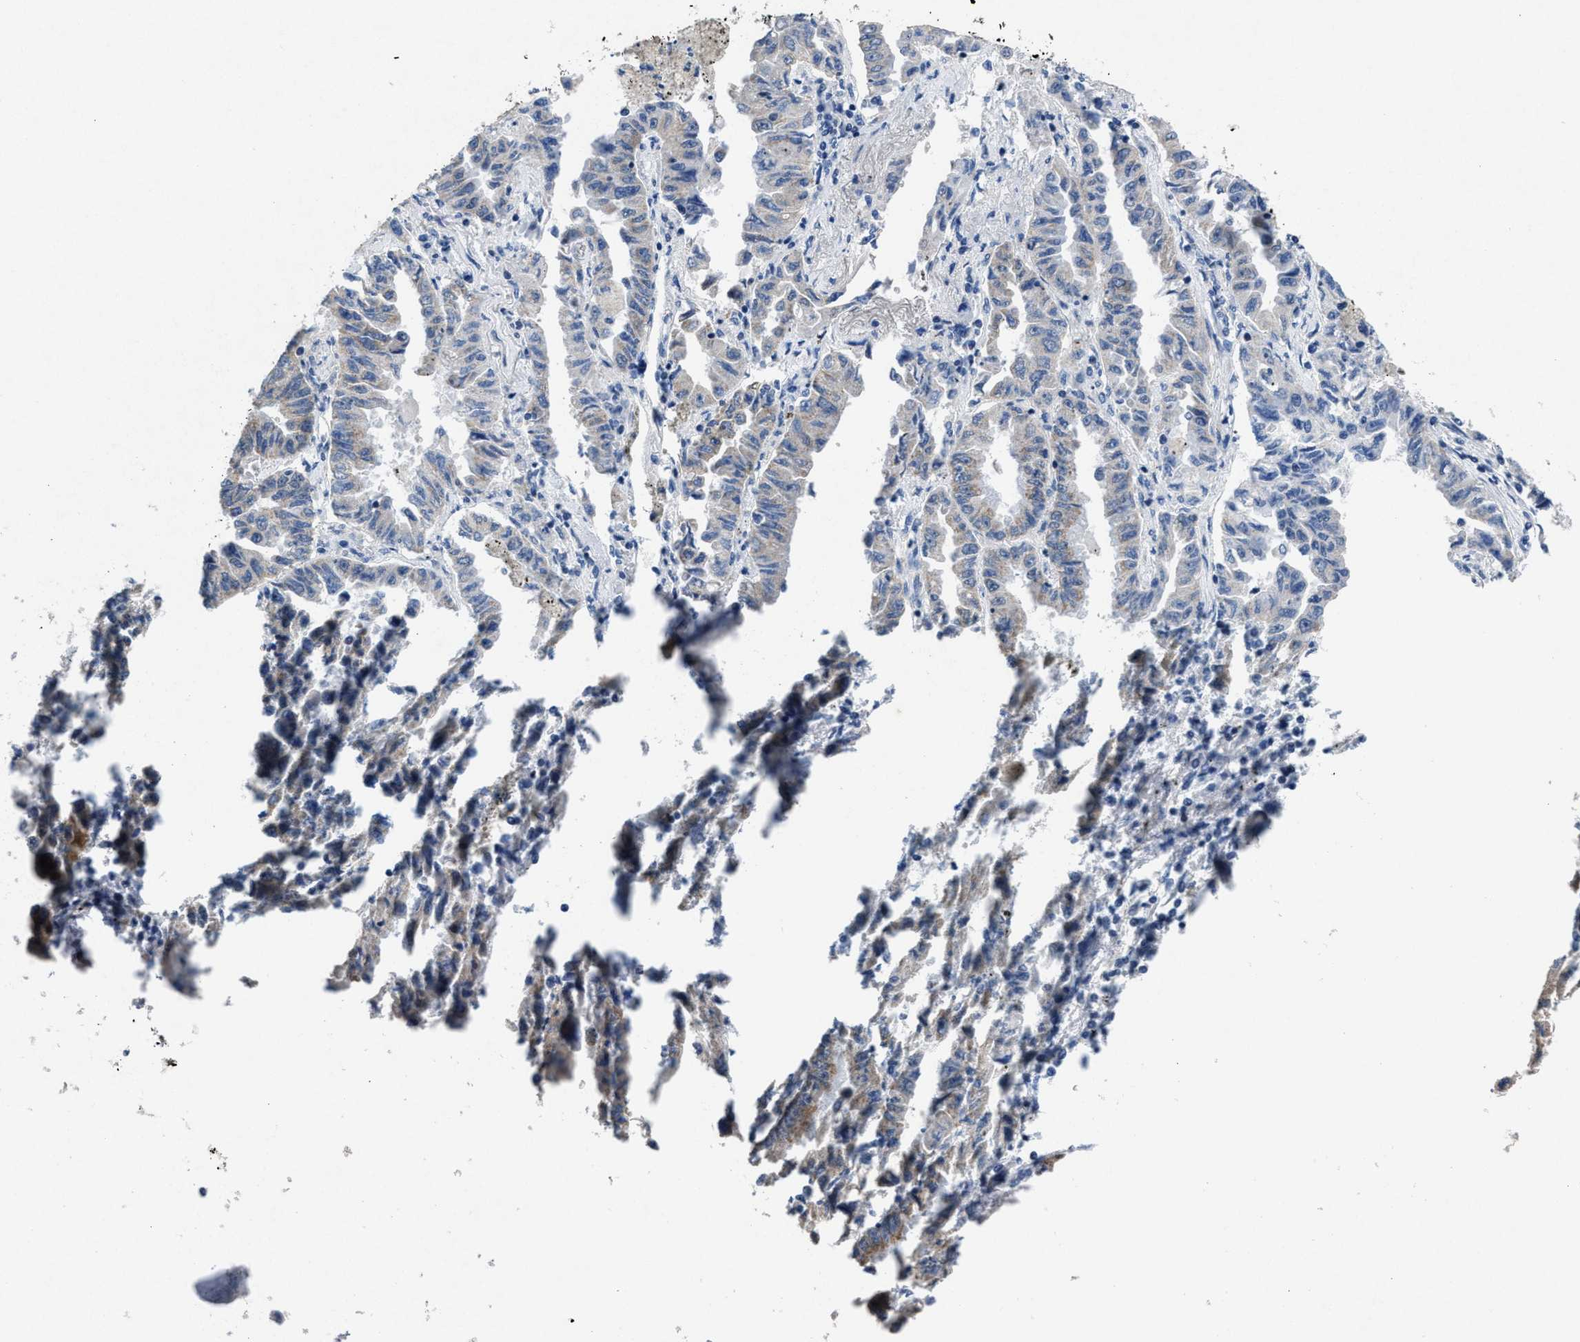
{"staining": {"intensity": "weak", "quantity": "<25%", "location": "cytoplasmic/membranous"}, "tissue": "lung cancer", "cell_type": "Tumor cells", "image_type": "cancer", "snomed": [{"axis": "morphology", "description": "Adenocarcinoma, NOS"}, {"axis": "topography", "description": "Lung"}], "caption": "IHC histopathology image of neoplastic tissue: lung cancer stained with DAB (3,3'-diaminobenzidine) shows no significant protein positivity in tumor cells. (Immunohistochemistry, brightfield microscopy, high magnification).", "gene": "ID3", "patient": {"sex": "female", "age": 51}}